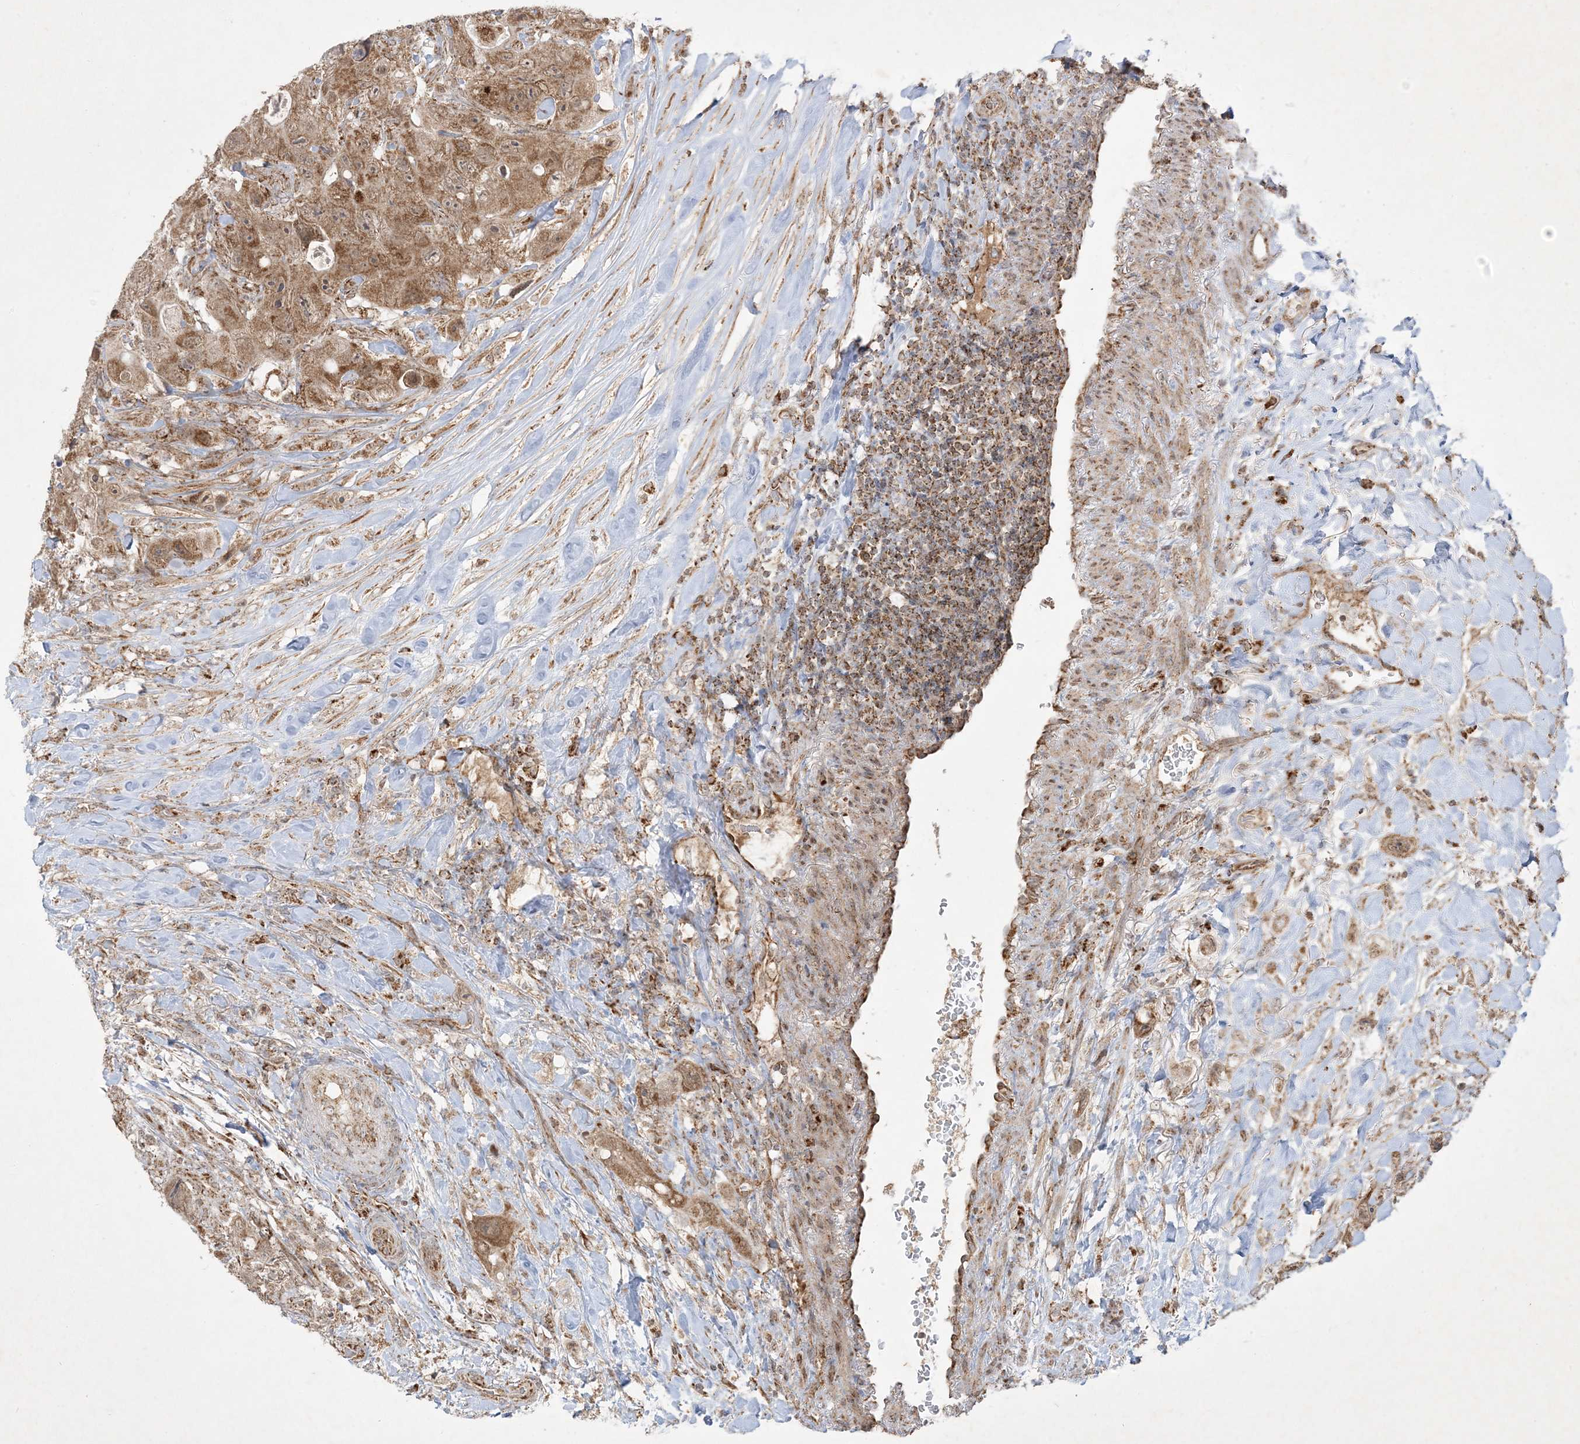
{"staining": {"intensity": "moderate", "quantity": ">75%", "location": "cytoplasmic/membranous"}, "tissue": "colorectal cancer", "cell_type": "Tumor cells", "image_type": "cancer", "snomed": [{"axis": "morphology", "description": "Adenocarcinoma, NOS"}, {"axis": "topography", "description": "Colon"}], "caption": "Tumor cells reveal moderate cytoplasmic/membranous positivity in about >75% of cells in adenocarcinoma (colorectal).", "gene": "NDUFAF3", "patient": {"sex": "female", "age": 46}}